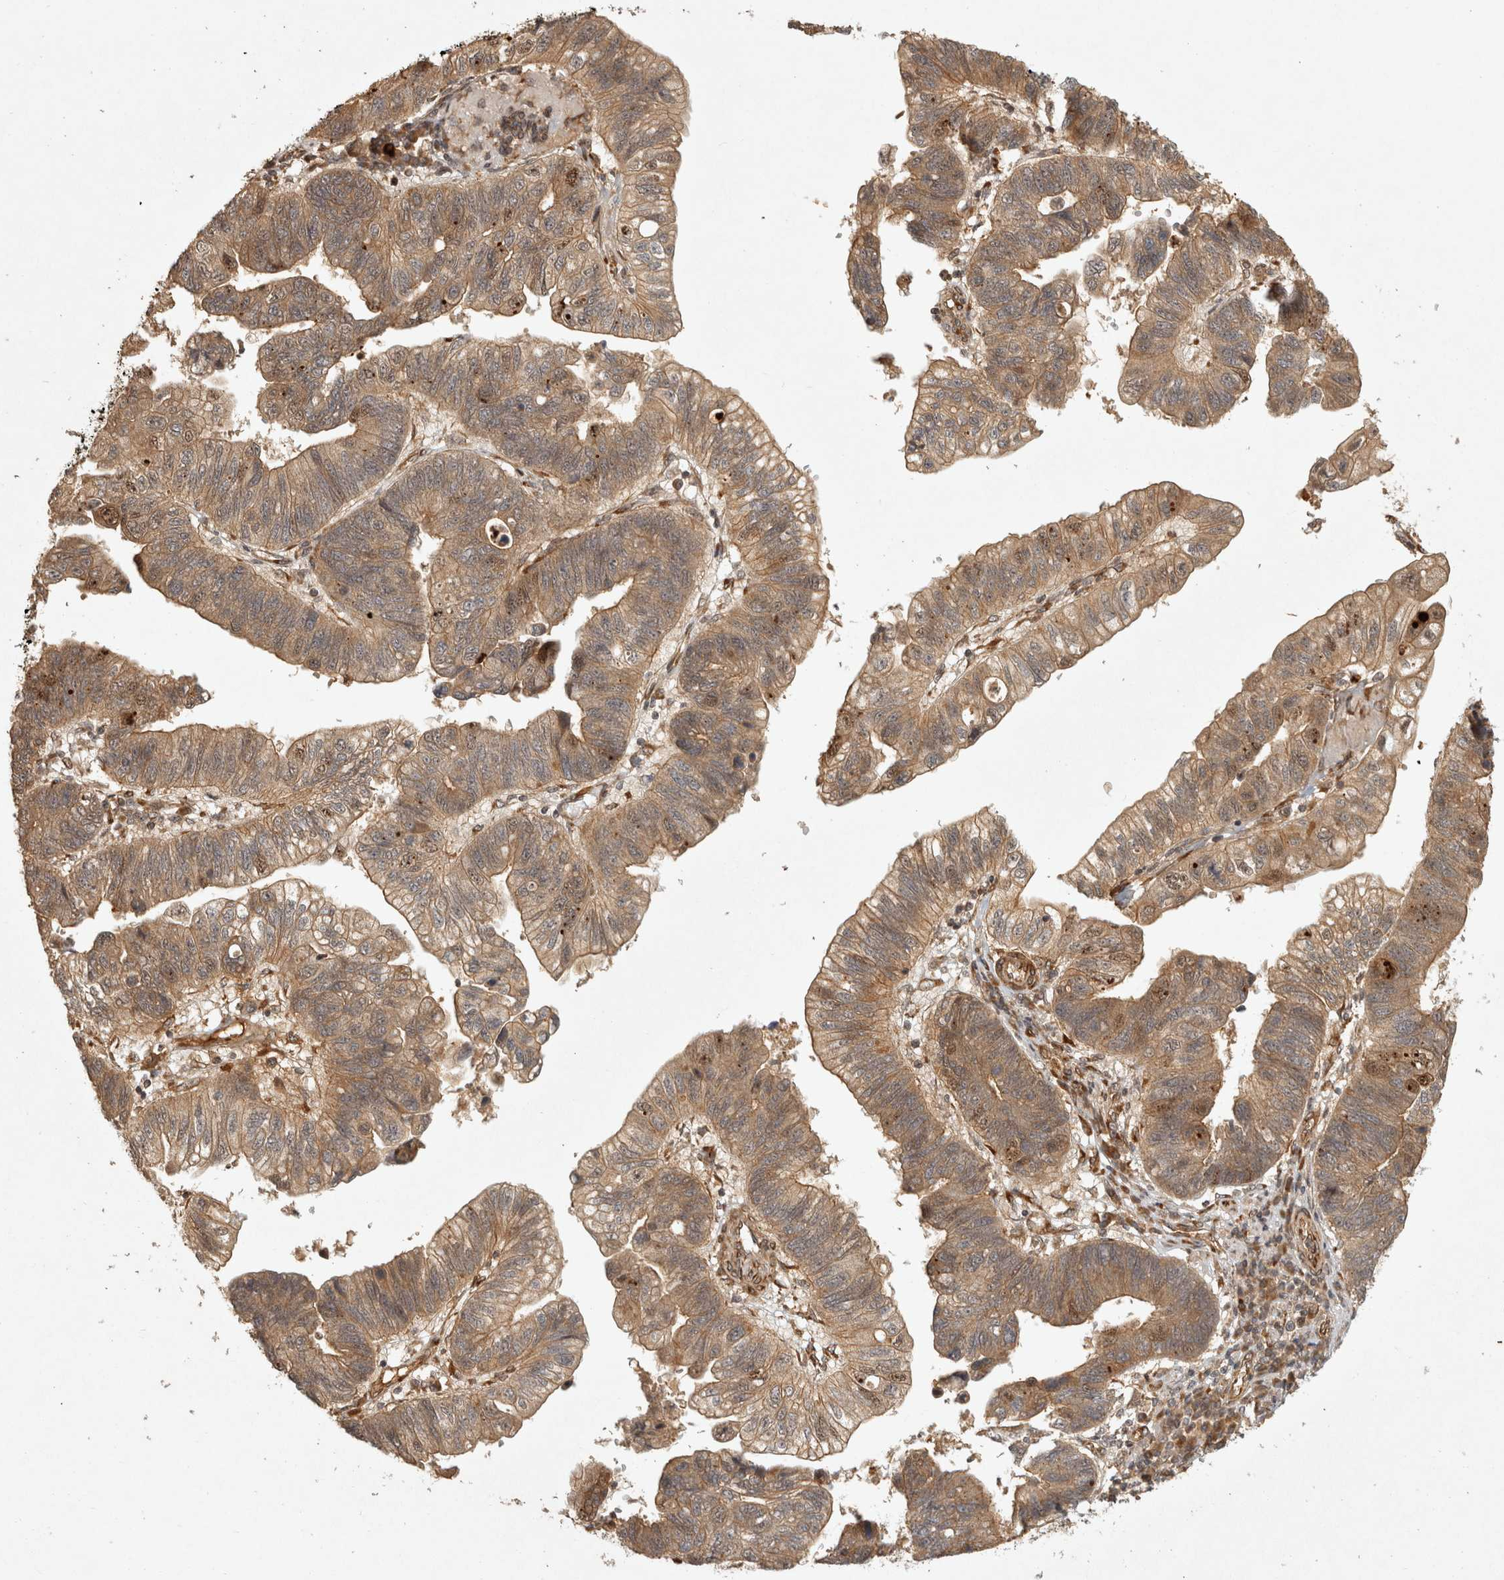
{"staining": {"intensity": "moderate", "quantity": ">75%", "location": "cytoplasmic/membranous"}, "tissue": "stomach cancer", "cell_type": "Tumor cells", "image_type": "cancer", "snomed": [{"axis": "morphology", "description": "Adenocarcinoma, NOS"}, {"axis": "topography", "description": "Stomach"}], "caption": "Immunohistochemistry (IHC) (DAB (3,3'-diaminobenzidine)) staining of stomach adenocarcinoma displays moderate cytoplasmic/membranous protein positivity in approximately >75% of tumor cells.", "gene": "CAMSAP2", "patient": {"sex": "male", "age": 59}}